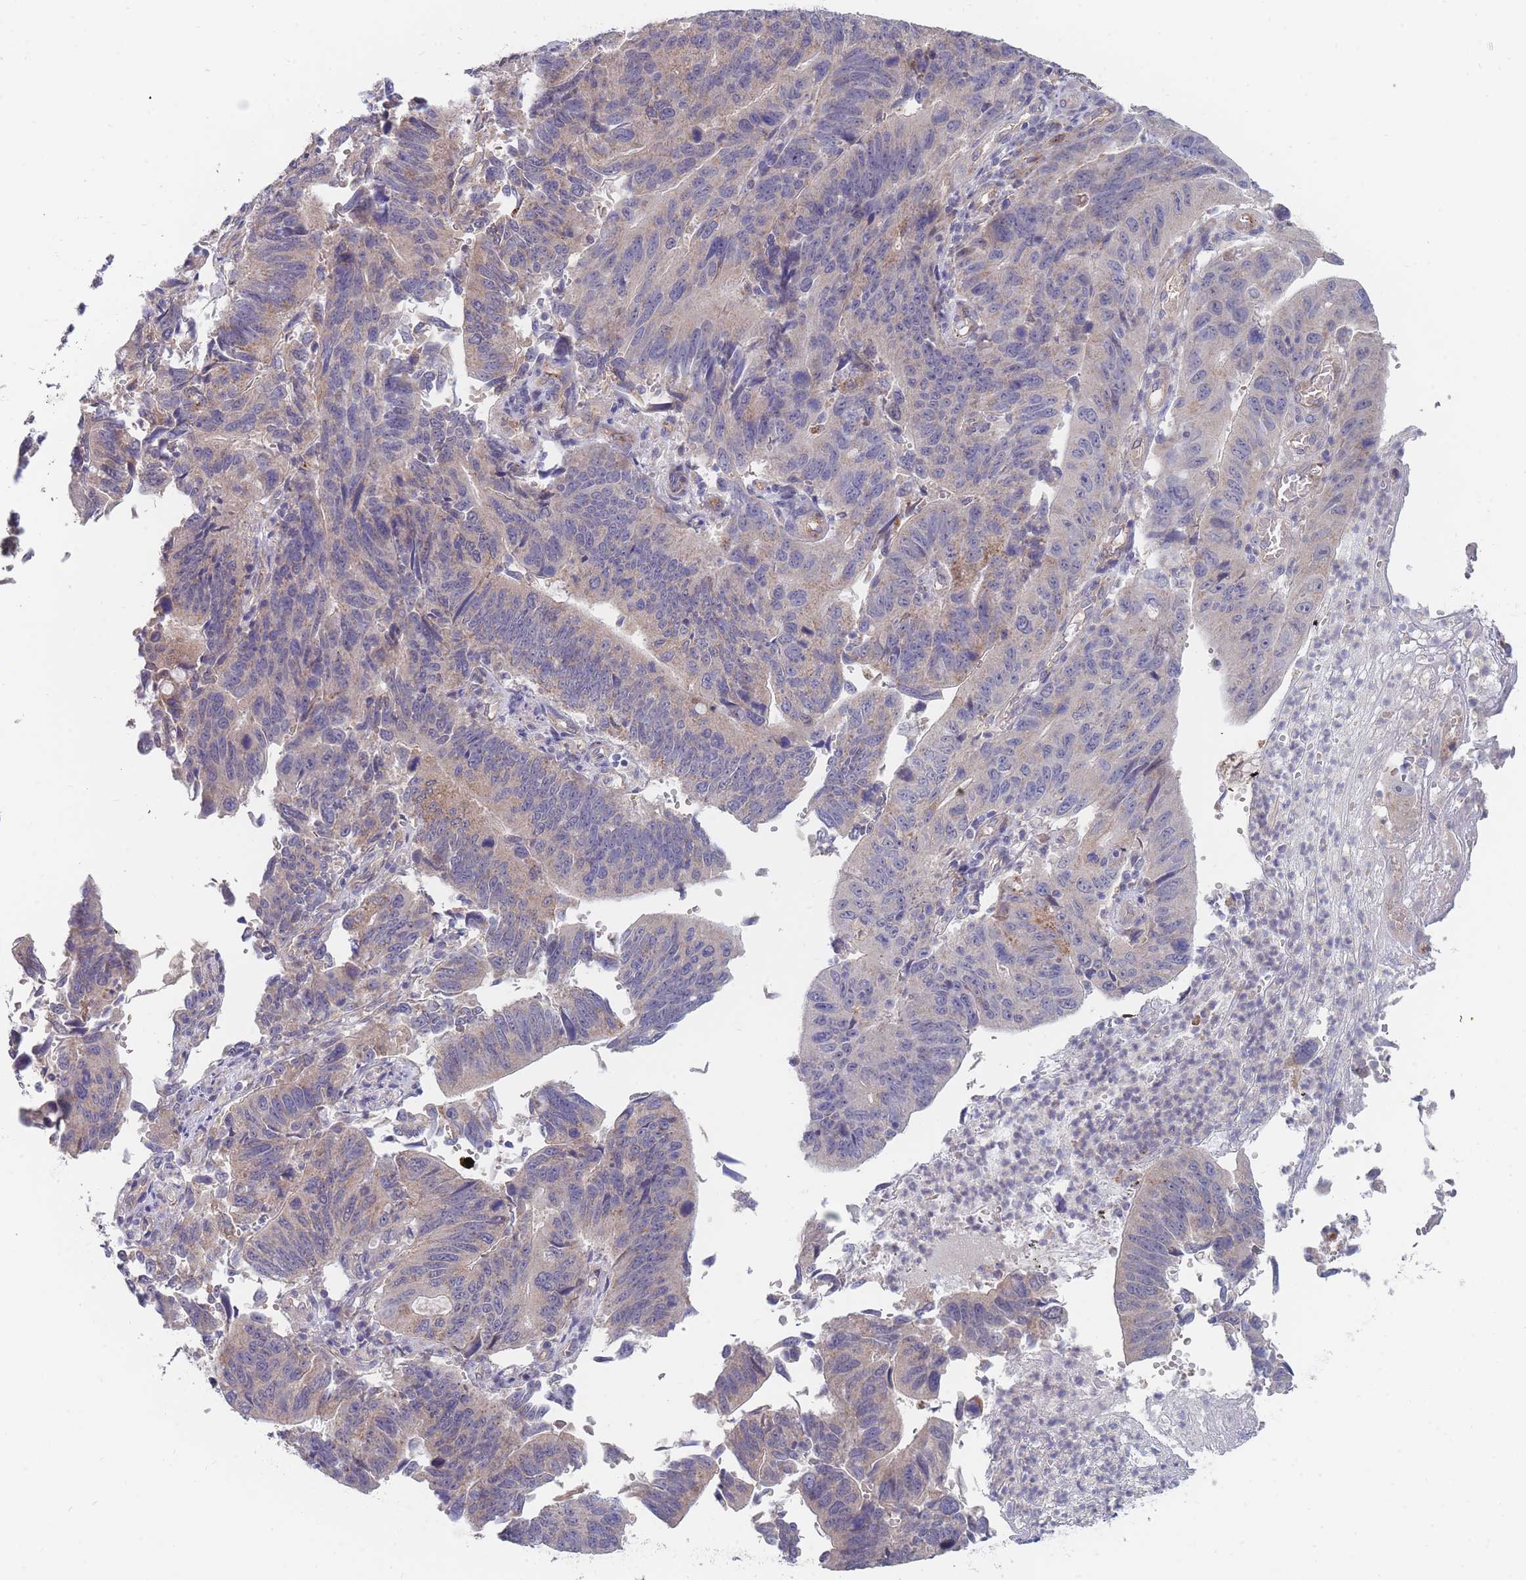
{"staining": {"intensity": "weak", "quantity": "25%-75%", "location": "cytoplasmic/membranous"}, "tissue": "stomach cancer", "cell_type": "Tumor cells", "image_type": "cancer", "snomed": [{"axis": "morphology", "description": "Adenocarcinoma, NOS"}, {"axis": "topography", "description": "Stomach"}], "caption": "A photomicrograph of stomach cancer stained for a protein shows weak cytoplasmic/membranous brown staining in tumor cells. Immunohistochemistry (ihc) stains the protein of interest in brown and the nuclei are stained blue.", "gene": "NUB1", "patient": {"sex": "male", "age": 59}}